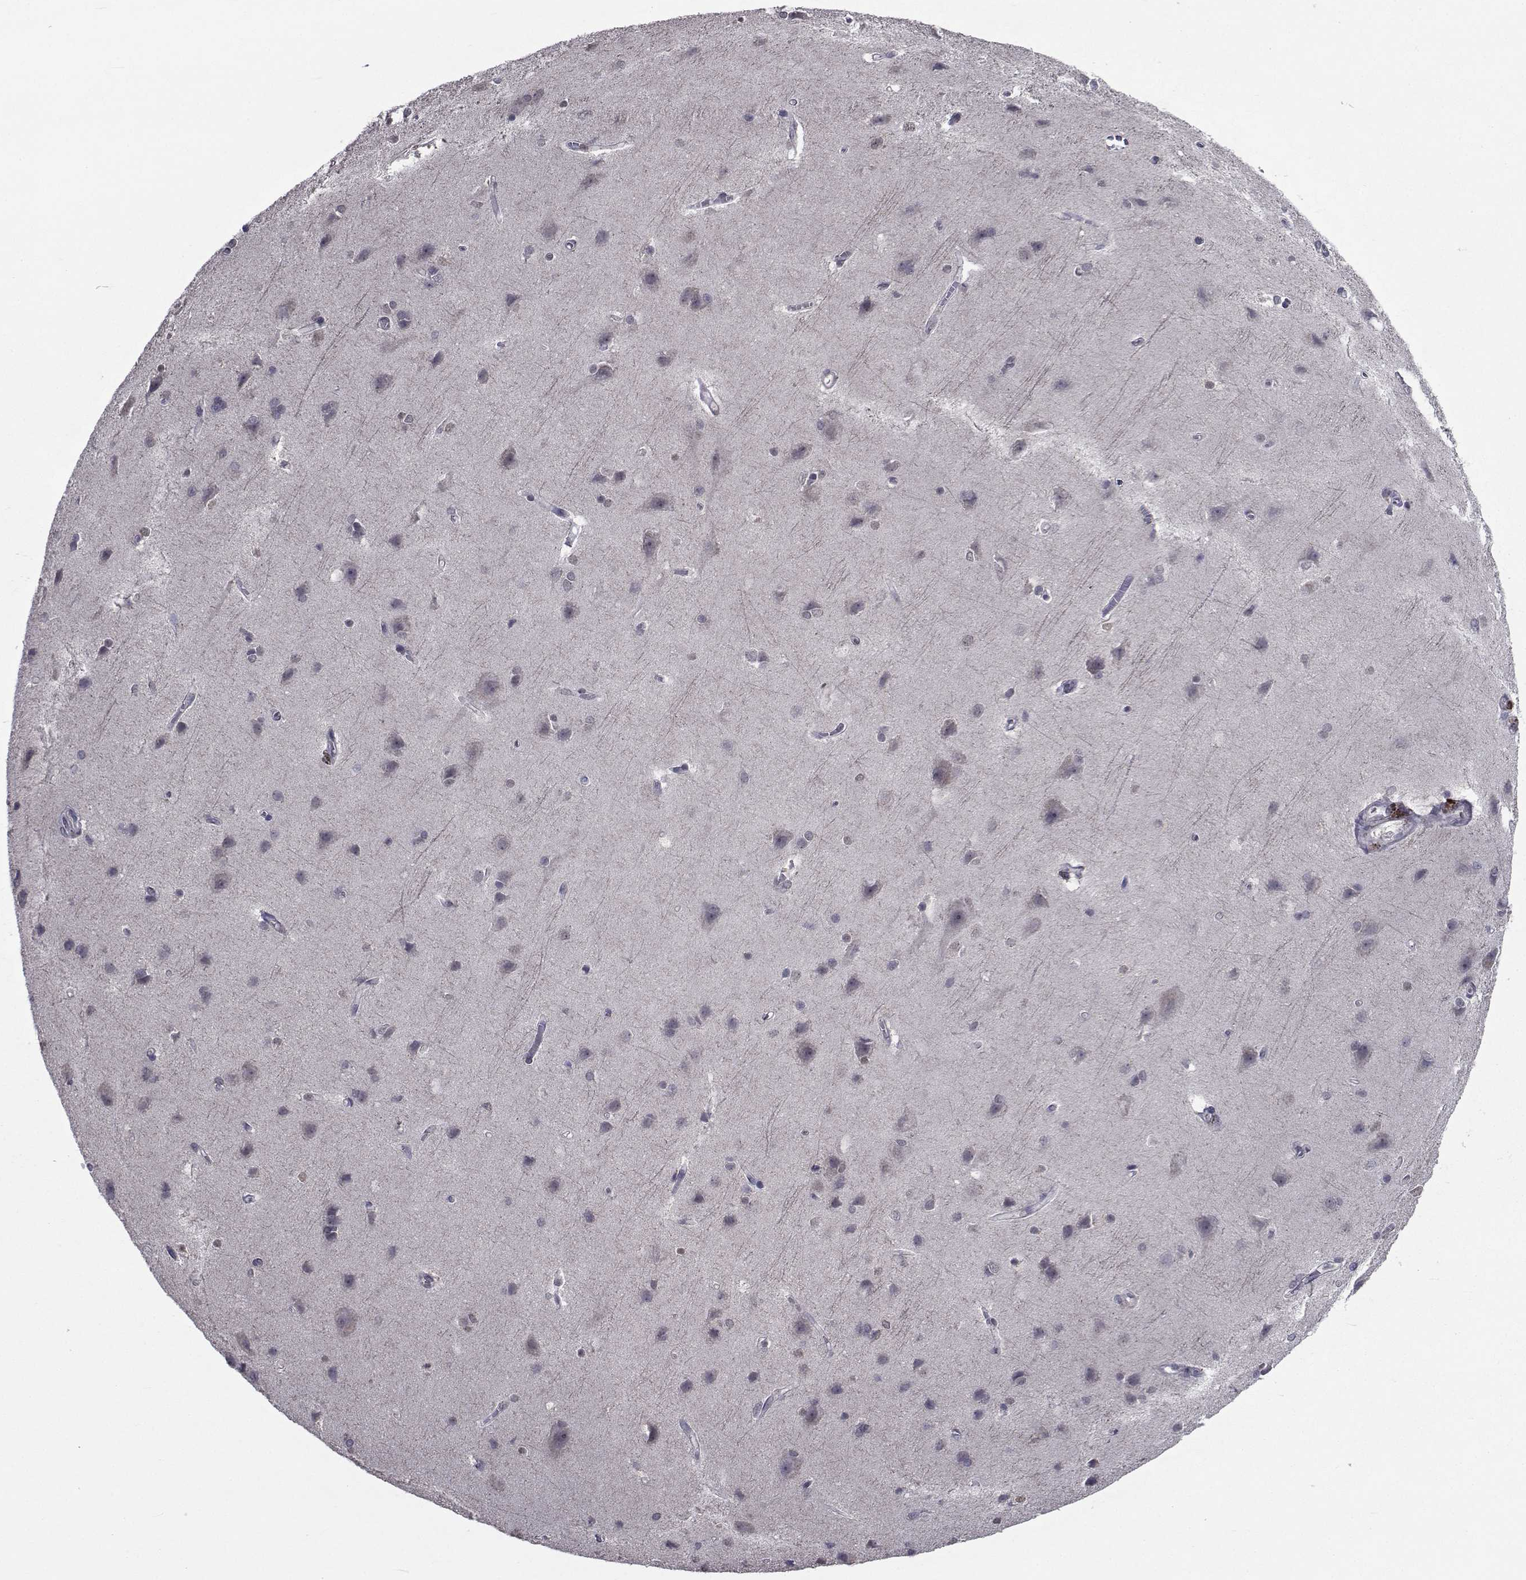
{"staining": {"intensity": "negative", "quantity": "none", "location": "none"}, "tissue": "cerebral cortex", "cell_type": "Endothelial cells", "image_type": "normal", "snomed": [{"axis": "morphology", "description": "Normal tissue, NOS"}, {"axis": "topography", "description": "Cerebral cortex"}], "caption": "Cerebral cortex stained for a protein using immunohistochemistry exhibits no expression endothelial cells.", "gene": "CYP2S1", "patient": {"sex": "male", "age": 37}}